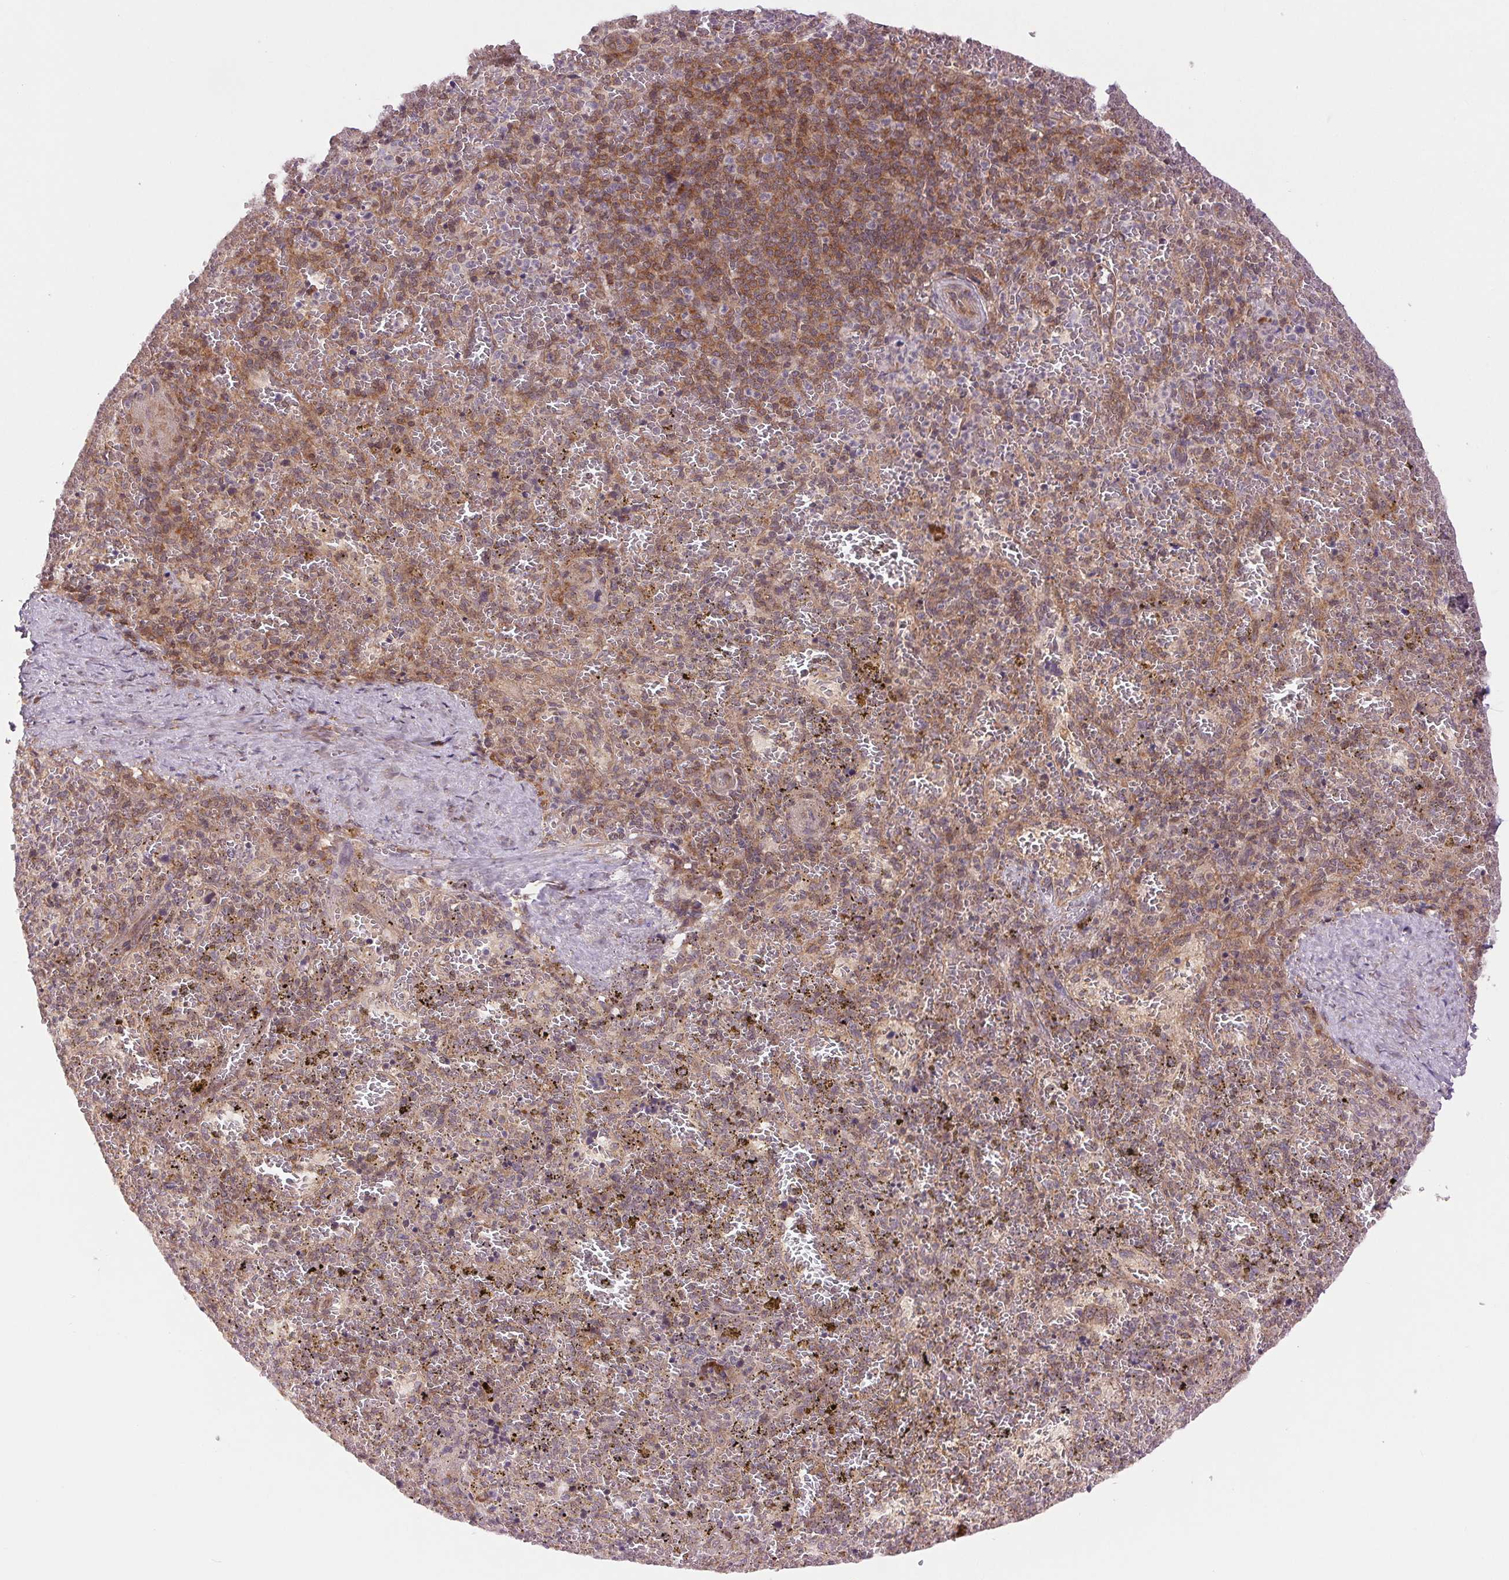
{"staining": {"intensity": "moderate", "quantity": "25%-75%", "location": "cytoplasmic/membranous,nuclear"}, "tissue": "spleen", "cell_type": "Cells in red pulp", "image_type": "normal", "snomed": [{"axis": "morphology", "description": "Normal tissue, NOS"}, {"axis": "topography", "description": "Spleen"}], "caption": "Protein analysis of benign spleen demonstrates moderate cytoplasmic/membranous,nuclear positivity in approximately 25%-75% of cells in red pulp. (DAB (3,3'-diaminobenzidine) IHC, brown staining for protein, blue staining for nuclei).", "gene": "BTF3L4", "patient": {"sex": "female", "age": 50}}